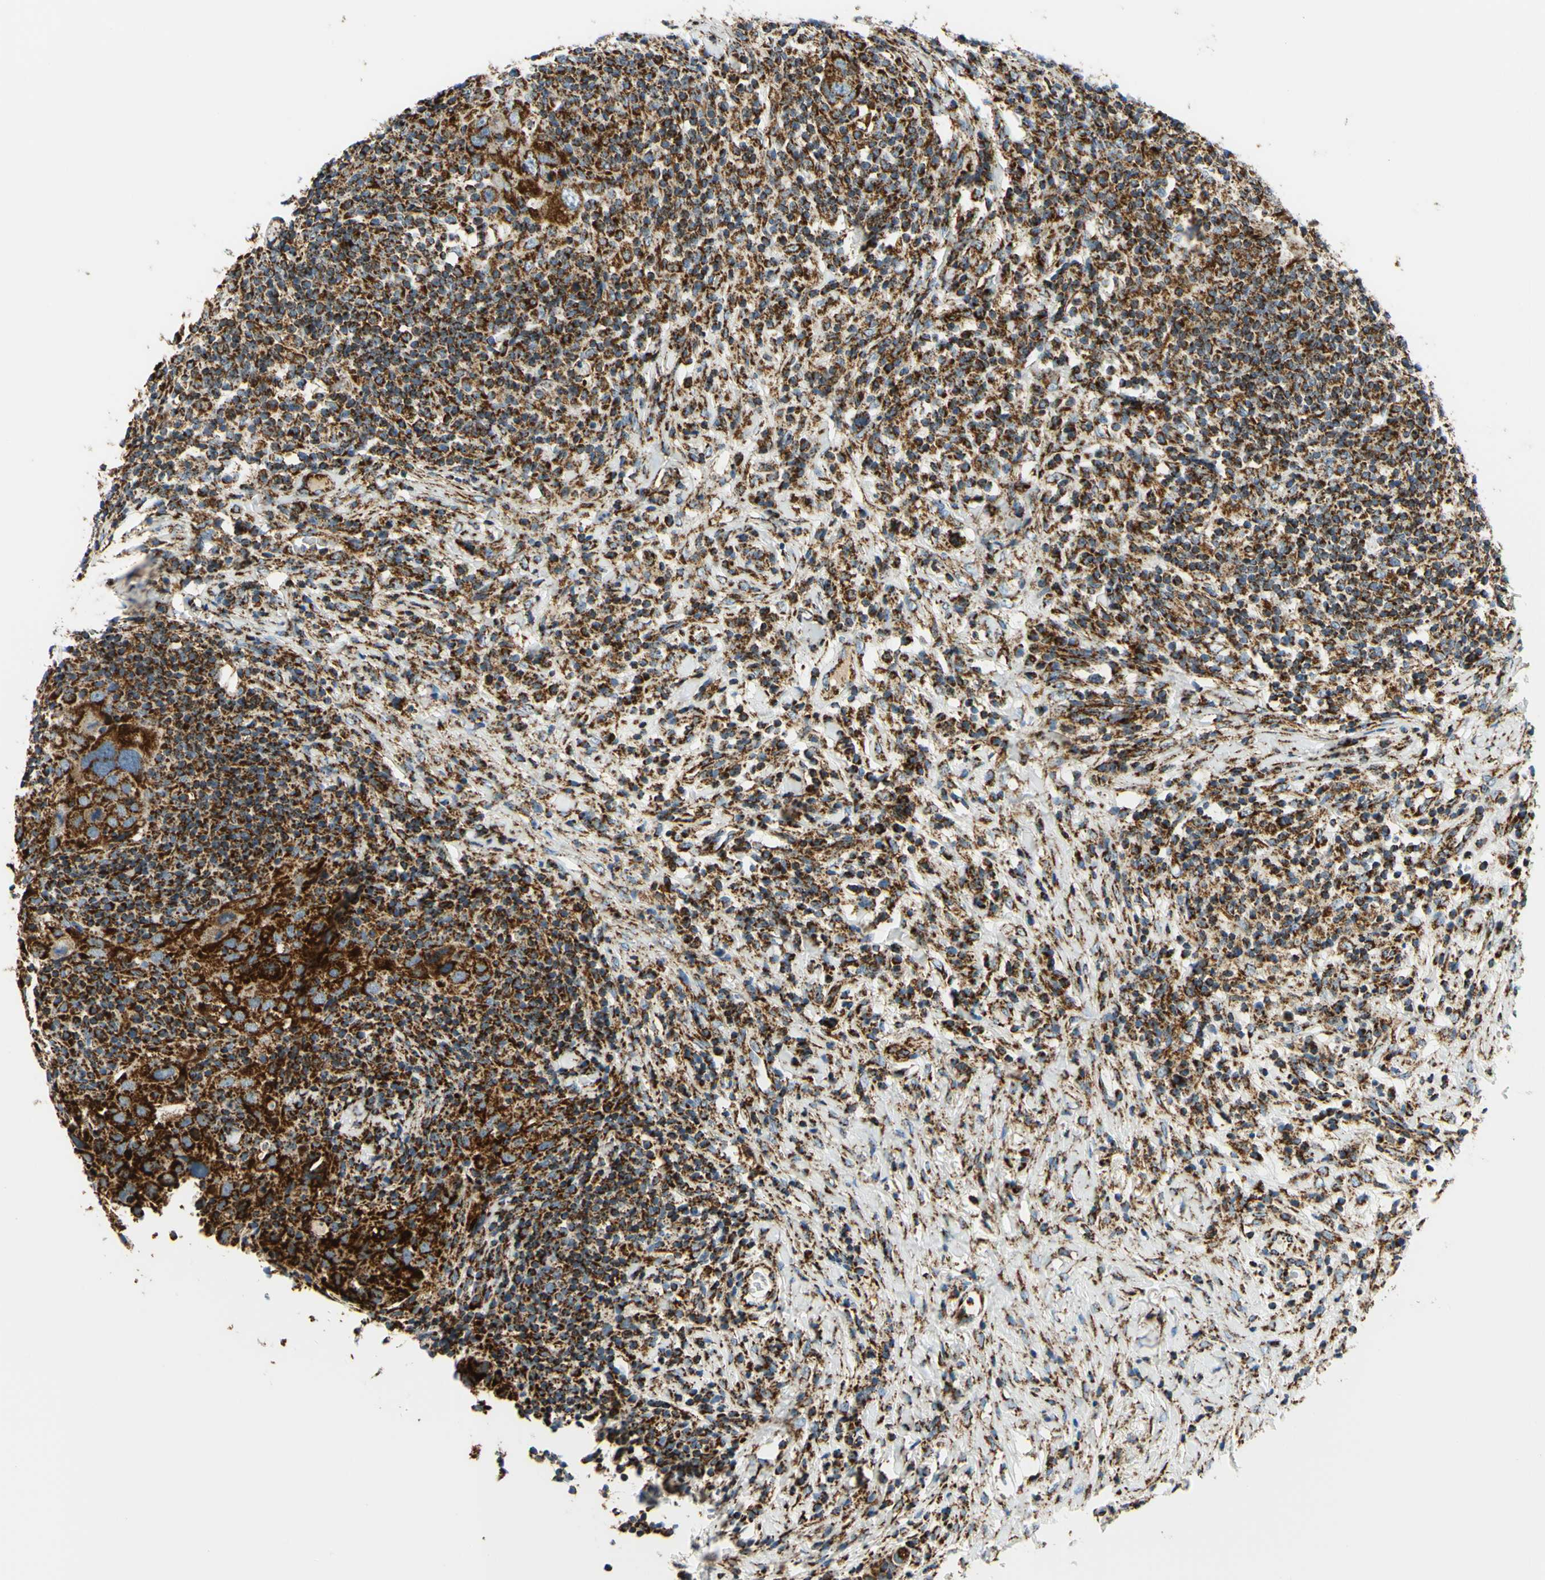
{"staining": {"intensity": "strong", "quantity": ">75%", "location": "cytoplasmic/membranous"}, "tissue": "breast cancer", "cell_type": "Tumor cells", "image_type": "cancer", "snomed": [{"axis": "morphology", "description": "Duct carcinoma"}, {"axis": "topography", "description": "Breast"}], "caption": "IHC of human intraductal carcinoma (breast) displays high levels of strong cytoplasmic/membranous positivity in about >75% of tumor cells.", "gene": "MAVS", "patient": {"sex": "female", "age": 37}}